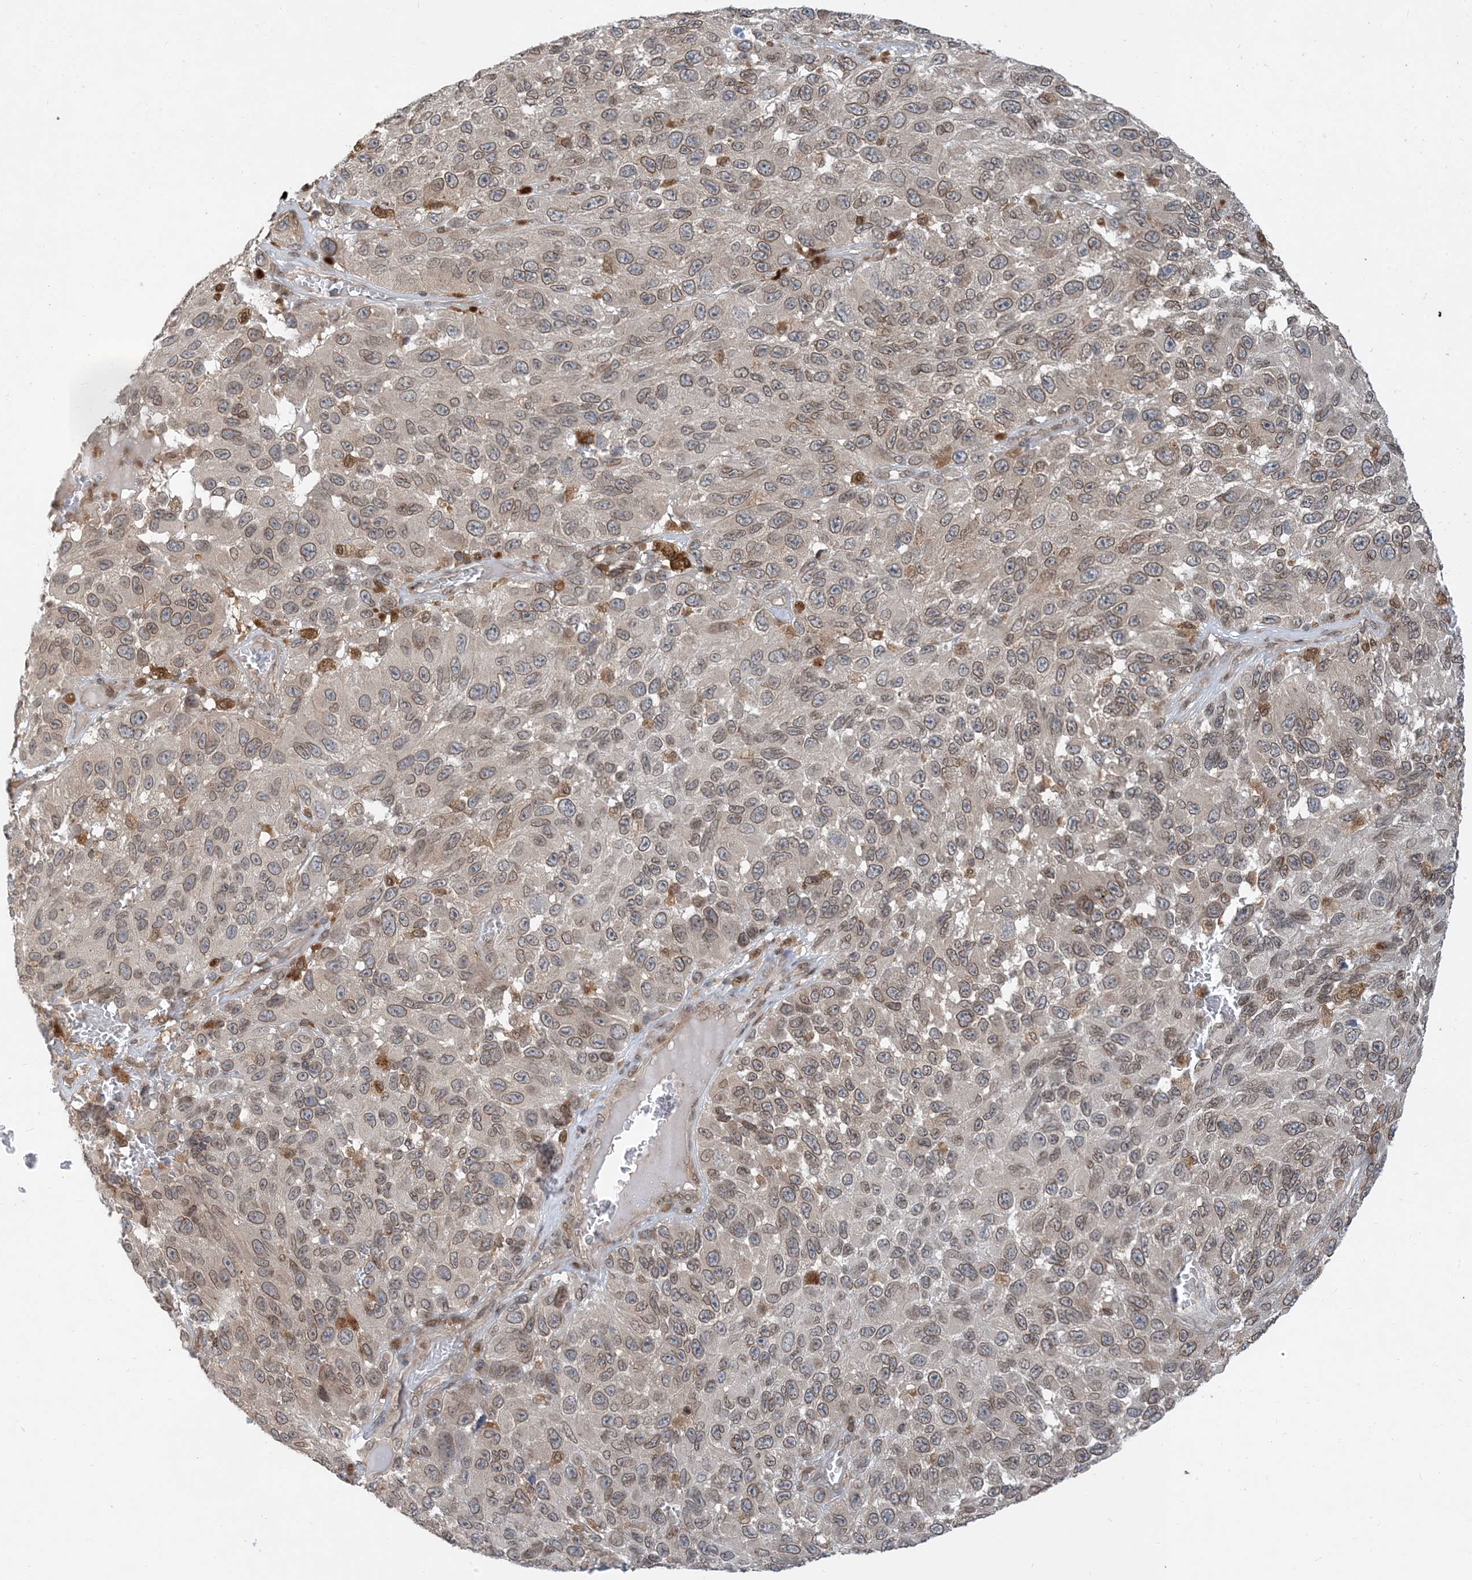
{"staining": {"intensity": "weak", "quantity": ">75%", "location": "cytoplasmic/membranous,nuclear"}, "tissue": "melanoma", "cell_type": "Tumor cells", "image_type": "cancer", "snomed": [{"axis": "morphology", "description": "Malignant melanoma, NOS"}, {"axis": "topography", "description": "Skin"}], "caption": "Approximately >75% of tumor cells in malignant melanoma demonstrate weak cytoplasmic/membranous and nuclear protein positivity as visualized by brown immunohistochemical staining.", "gene": "NAGK", "patient": {"sex": "female", "age": 96}}